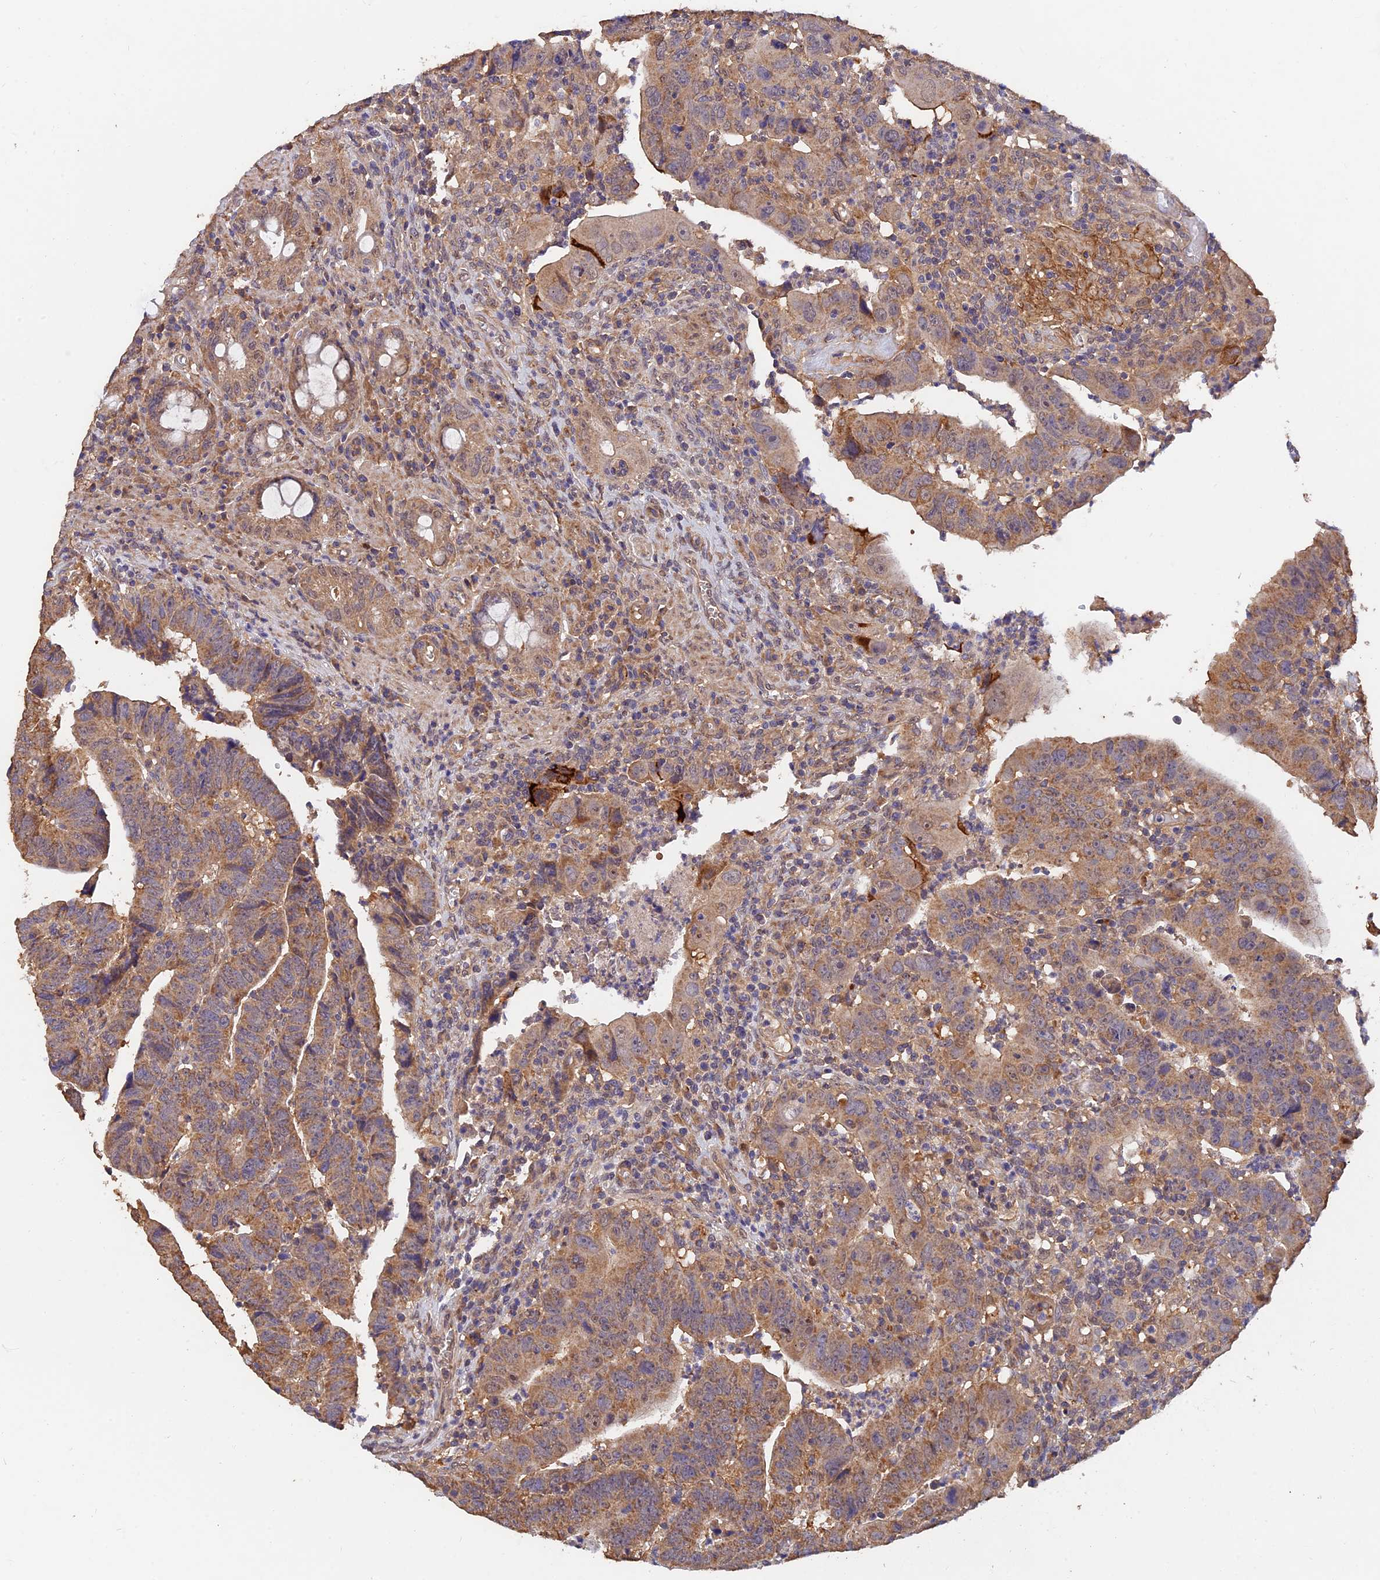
{"staining": {"intensity": "moderate", "quantity": ">75%", "location": "cytoplasmic/membranous"}, "tissue": "colorectal cancer", "cell_type": "Tumor cells", "image_type": "cancer", "snomed": [{"axis": "morphology", "description": "Normal tissue, NOS"}, {"axis": "morphology", "description": "Adenocarcinoma, NOS"}, {"axis": "topography", "description": "Rectum"}], "caption": "High-power microscopy captured an immunohistochemistry histopathology image of colorectal cancer, revealing moderate cytoplasmic/membranous staining in about >75% of tumor cells.", "gene": "SLC38A11", "patient": {"sex": "female", "age": 65}}